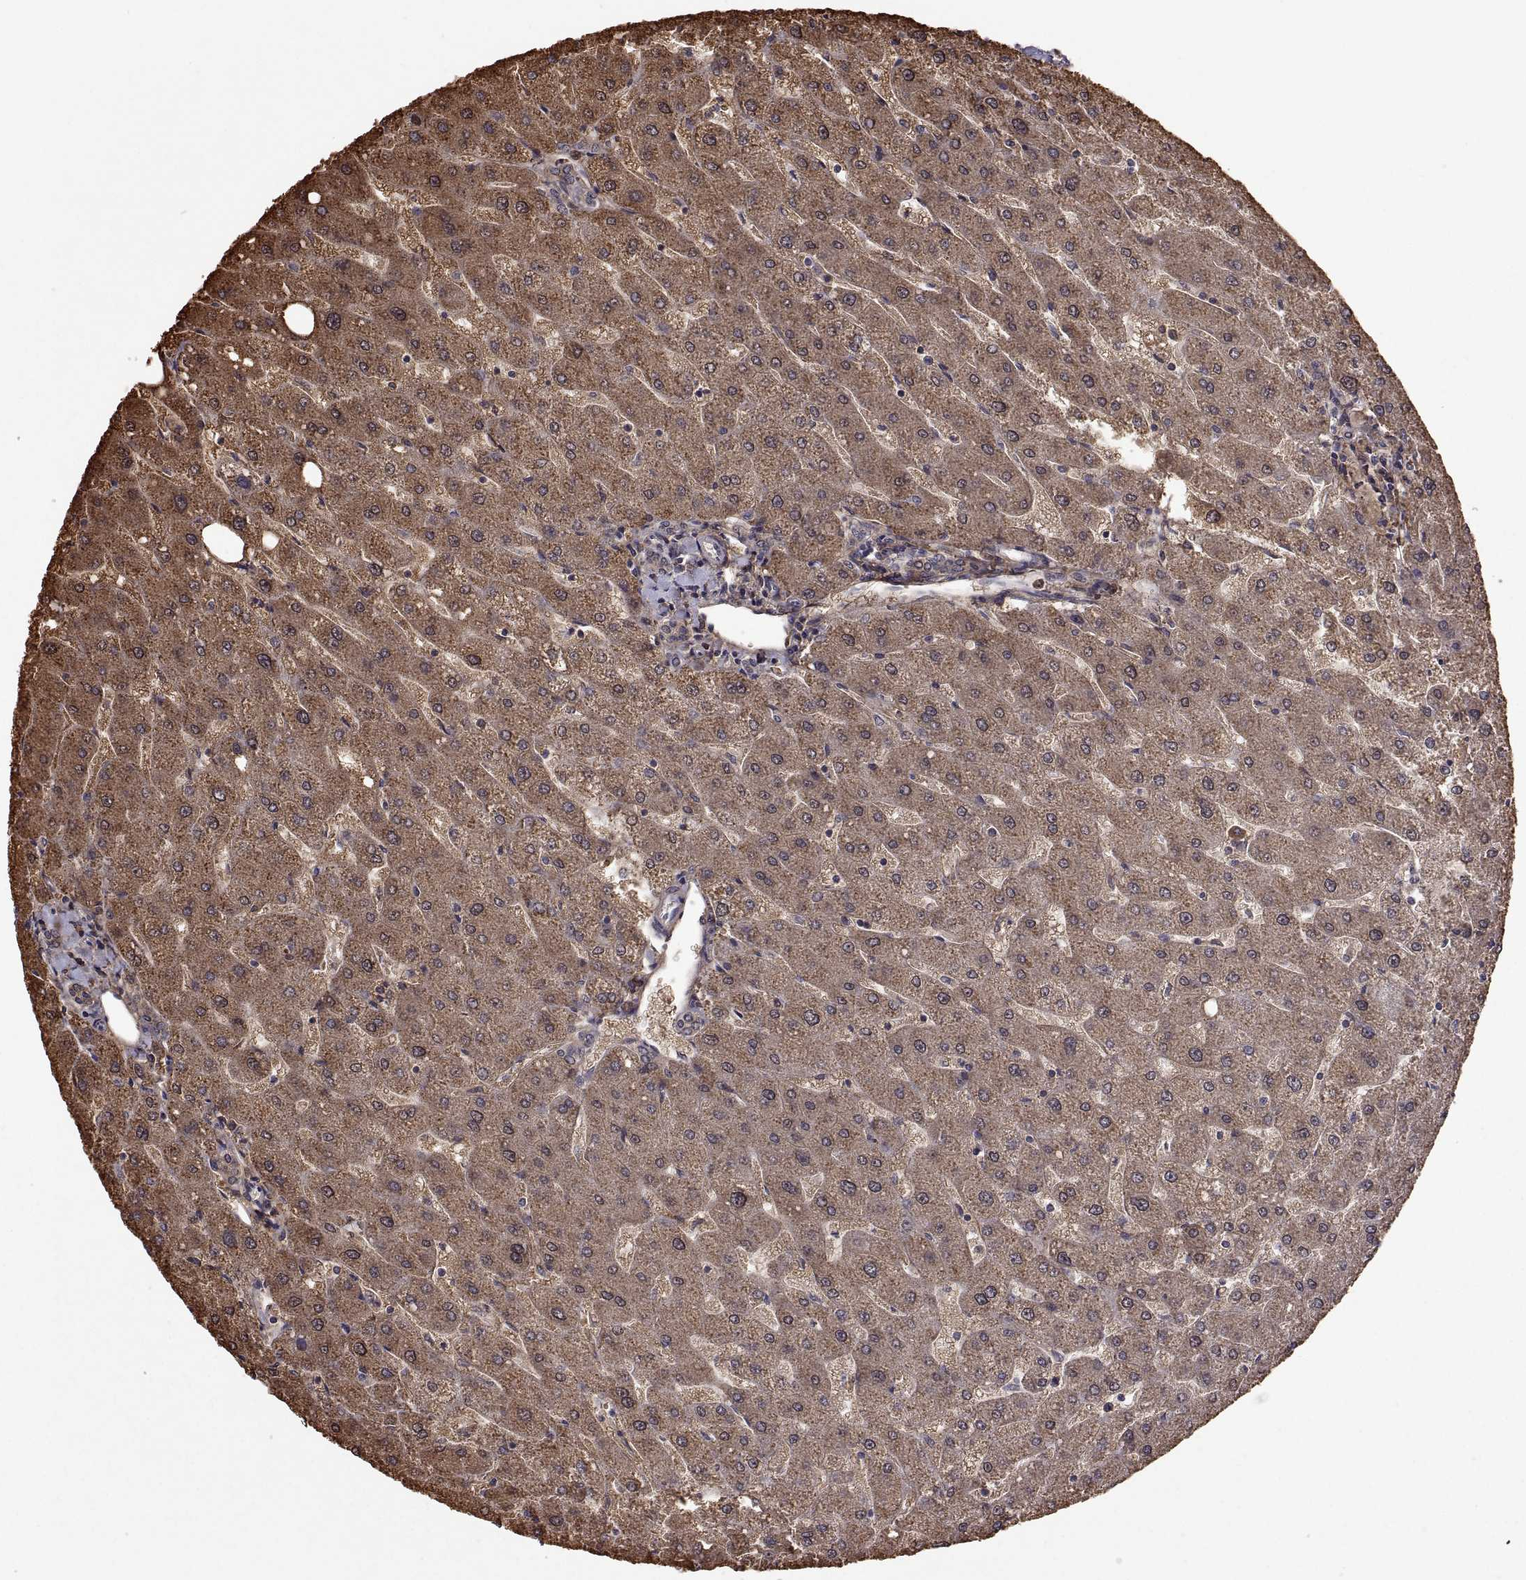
{"staining": {"intensity": "weak", "quantity": "25%-75%", "location": "cytoplasmic/membranous"}, "tissue": "liver", "cell_type": "Cholangiocytes", "image_type": "normal", "snomed": [{"axis": "morphology", "description": "Normal tissue, NOS"}, {"axis": "topography", "description": "Liver"}], "caption": "IHC (DAB (3,3'-diaminobenzidine)) staining of unremarkable liver shows weak cytoplasmic/membranous protein staining in approximately 25%-75% of cholangiocytes. (DAB (3,3'-diaminobenzidine) = brown stain, brightfield microscopy at high magnification).", "gene": "ZNRF2", "patient": {"sex": "male", "age": 67}}